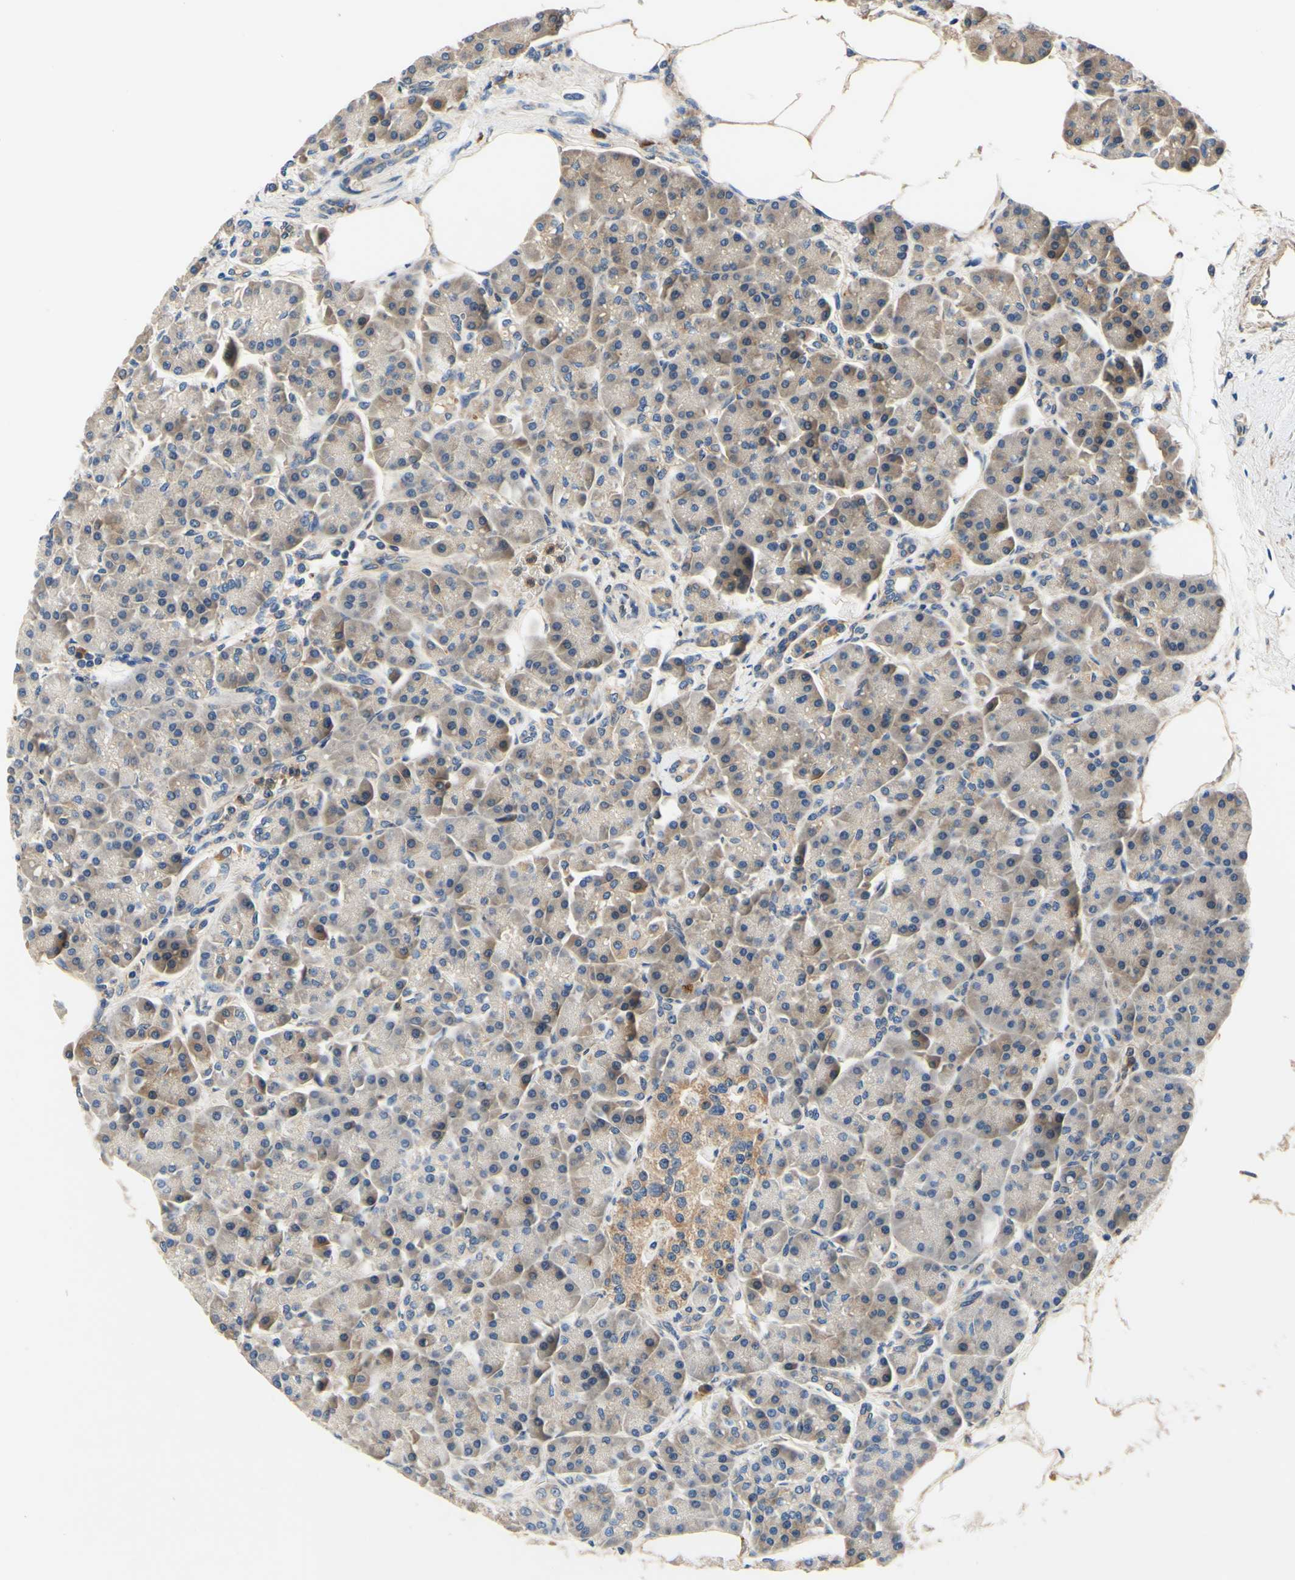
{"staining": {"intensity": "weak", "quantity": "25%-75%", "location": "cytoplasmic/membranous"}, "tissue": "pancreas", "cell_type": "Exocrine glandular cells", "image_type": "normal", "snomed": [{"axis": "morphology", "description": "Normal tissue, NOS"}, {"axis": "topography", "description": "Pancreas"}], "caption": "Immunohistochemistry image of unremarkable human pancreas stained for a protein (brown), which shows low levels of weak cytoplasmic/membranous staining in about 25%-75% of exocrine glandular cells.", "gene": "PLA2G4A", "patient": {"sex": "female", "age": 70}}